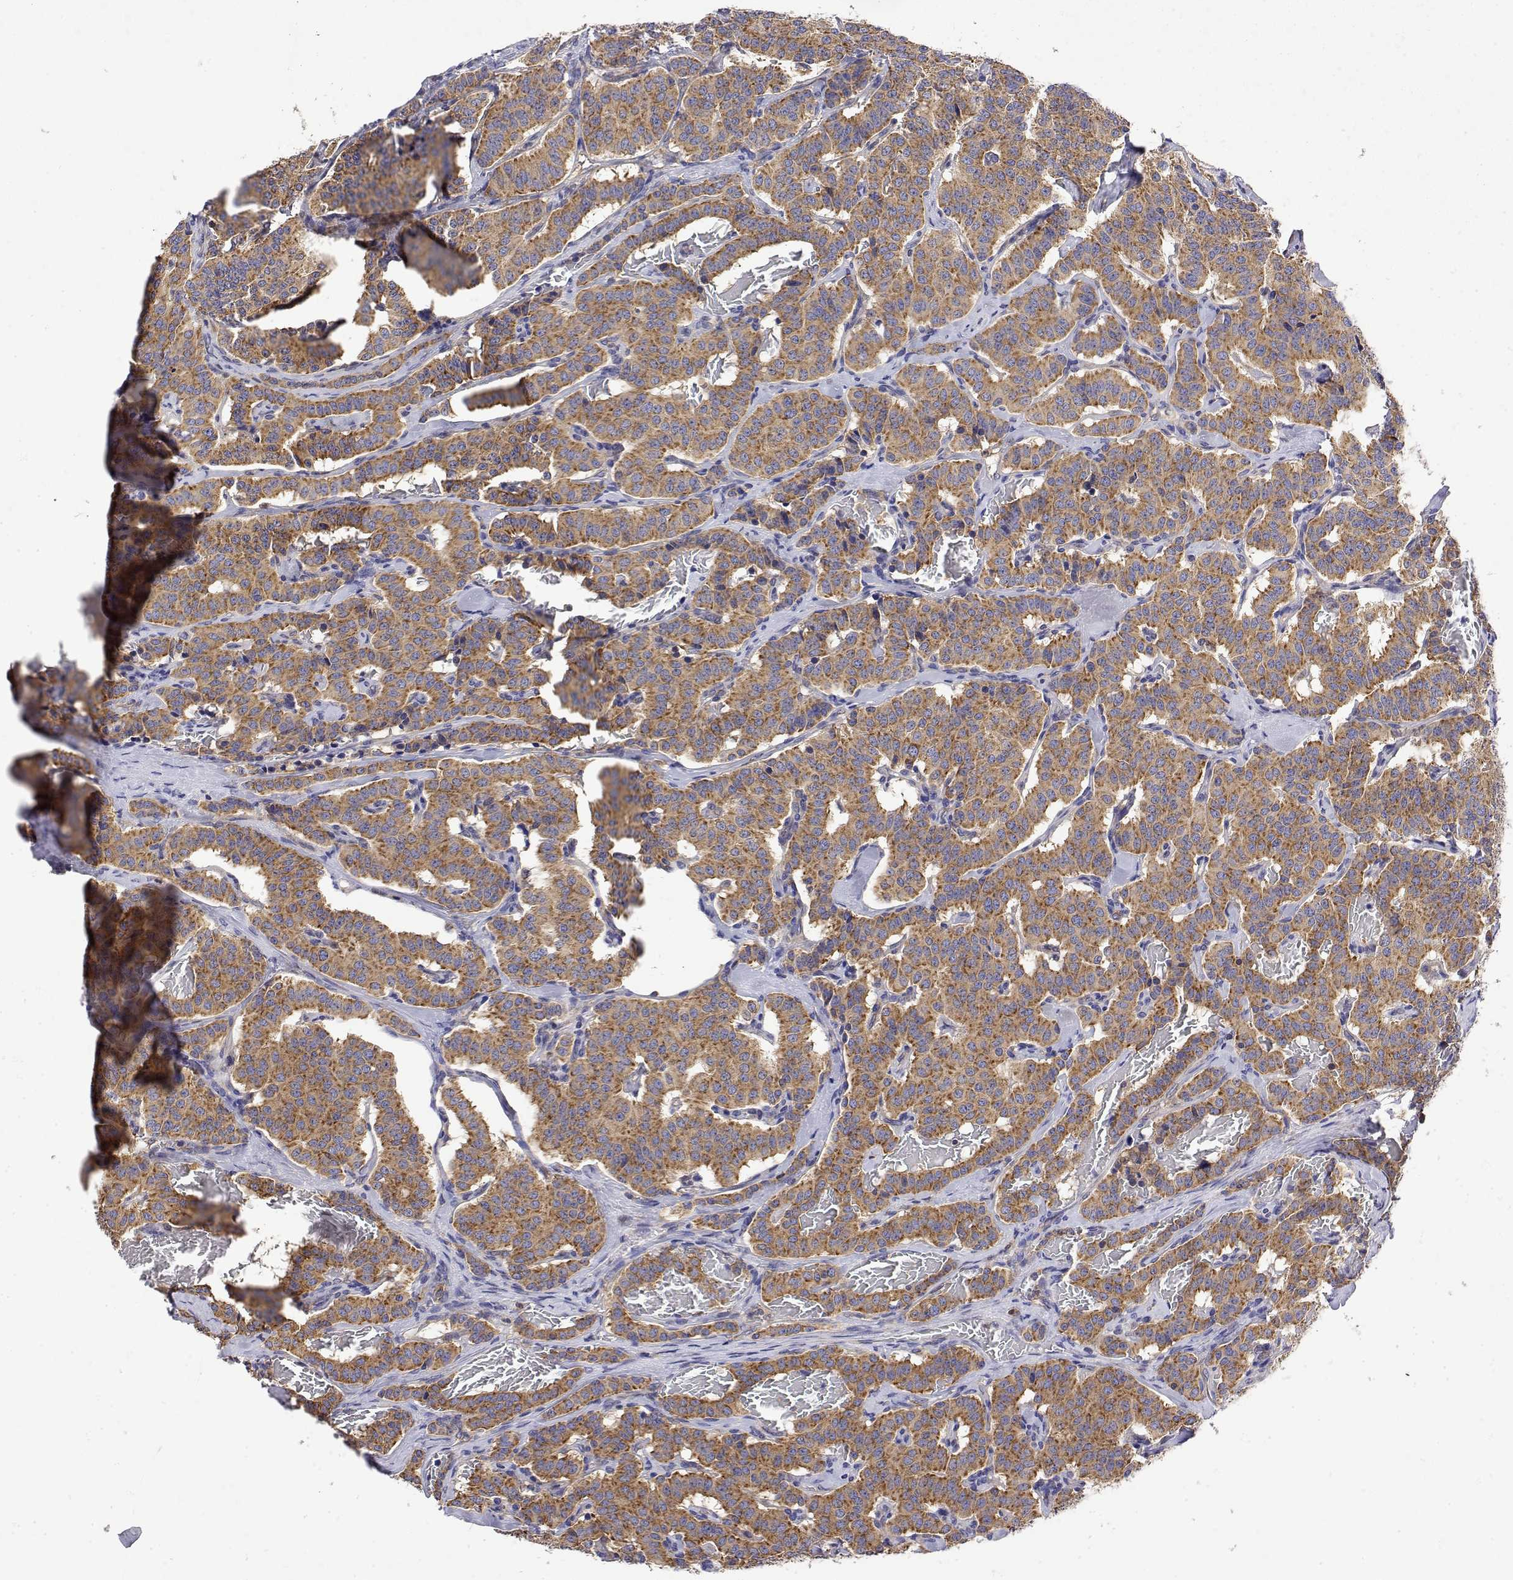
{"staining": {"intensity": "moderate", "quantity": ">75%", "location": "cytoplasmic/membranous"}, "tissue": "carcinoid", "cell_type": "Tumor cells", "image_type": "cancer", "snomed": [{"axis": "morphology", "description": "Carcinoid, malignant, NOS"}, {"axis": "topography", "description": "Lung"}], "caption": "Immunohistochemical staining of carcinoid (malignant) exhibits medium levels of moderate cytoplasmic/membranous positivity in about >75% of tumor cells. (IHC, brightfield microscopy, high magnification).", "gene": "EEF1G", "patient": {"sex": "female", "age": 46}}